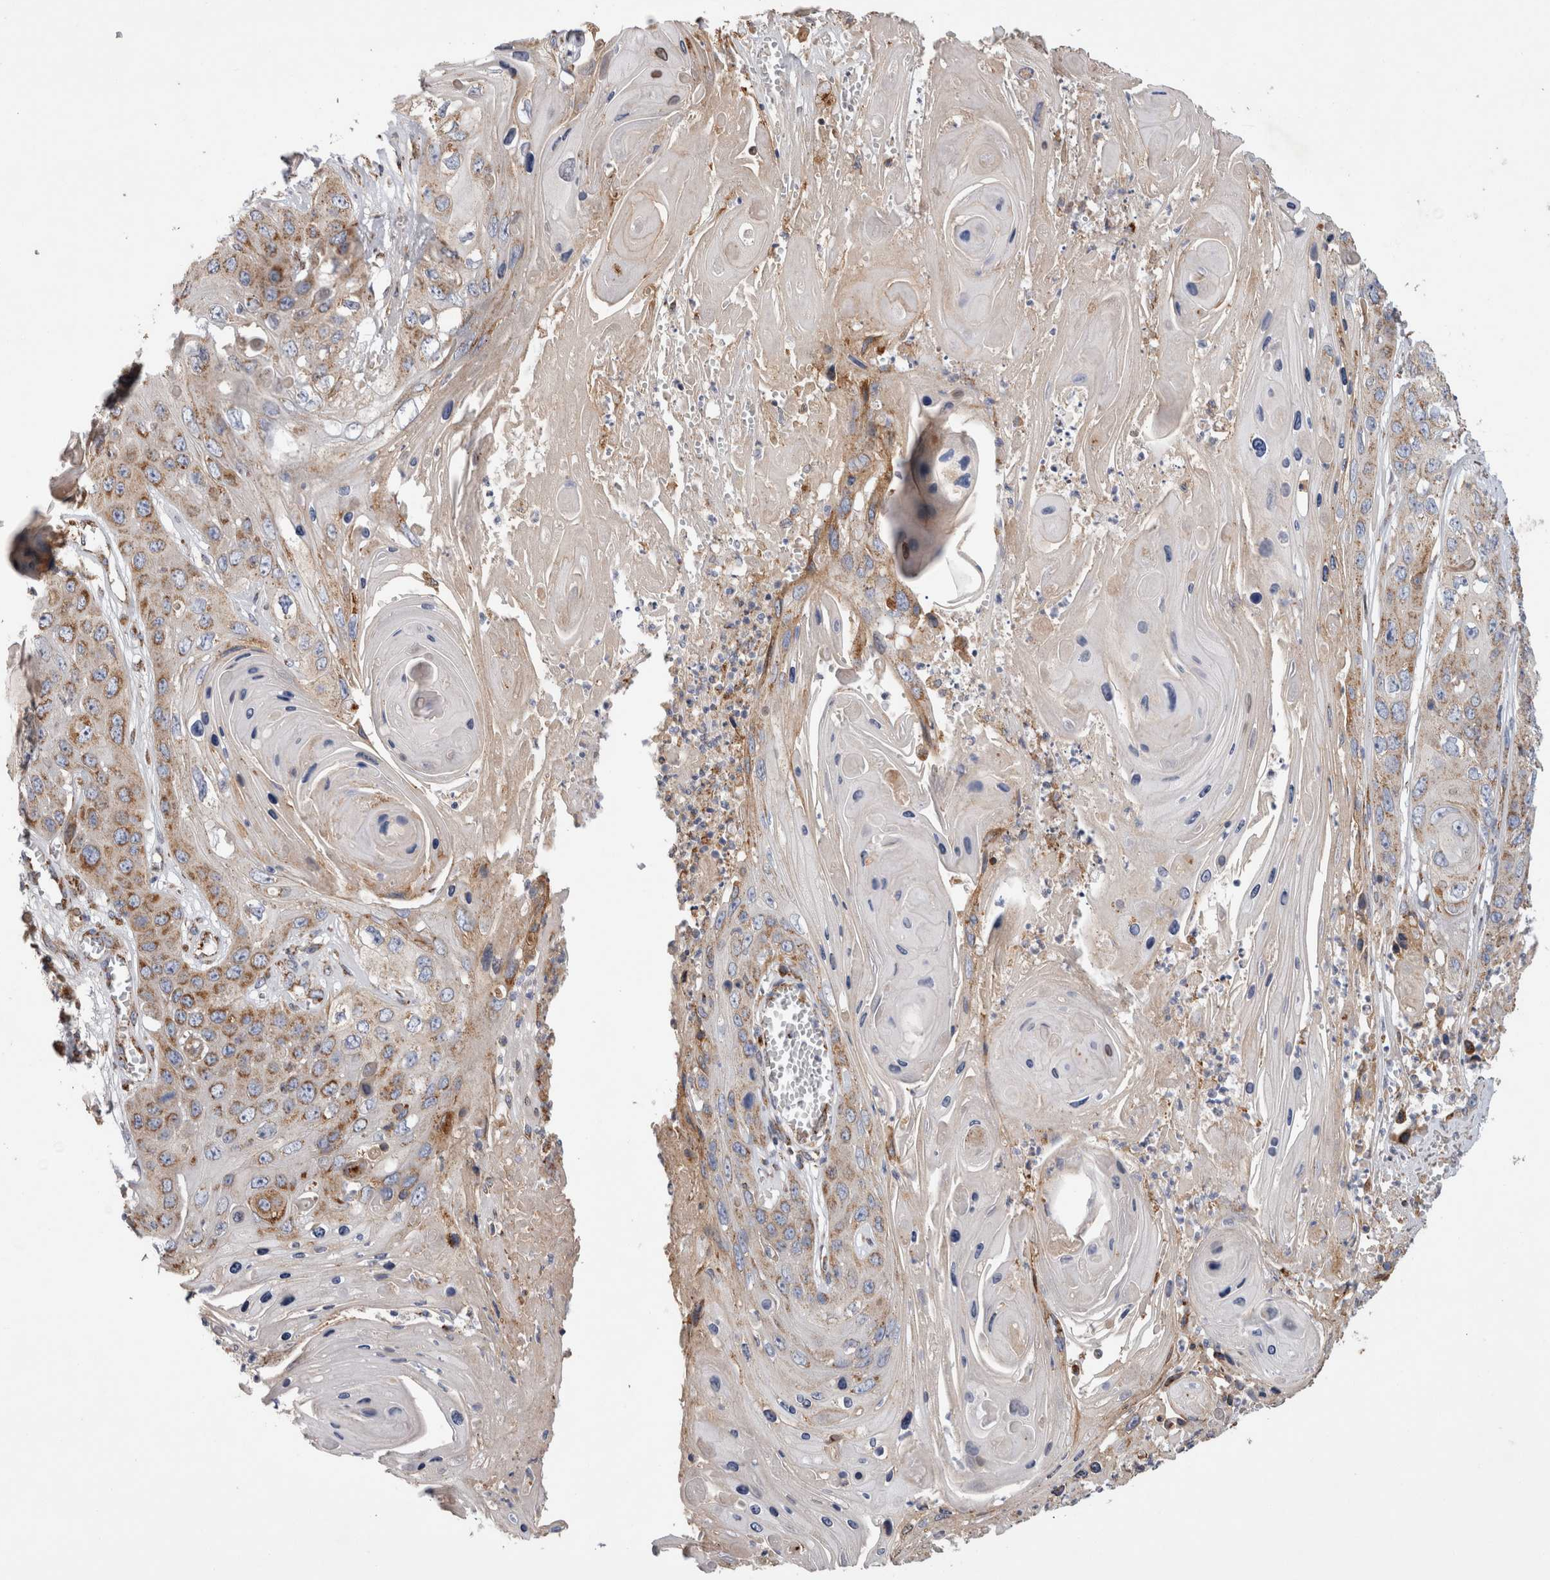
{"staining": {"intensity": "moderate", "quantity": "<25%", "location": "cytoplasmic/membranous"}, "tissue": "skin cancer", "cell_type": "Tumor cells", "image_type": "cancer", "snomed": [{"axis": "morphology", "description": "Squamous cell carcinoma, NOS"}, {"axis": "topography", "description": "Skin"}], "caption": "Tumor cells exhibit low levels of moderate cytoplasmic/membranous positivity in approximately <25% of cells in skin squamous cell carcinoma.", "gene": "IARS2", "patient": {"sex": "male", "age": 55}}